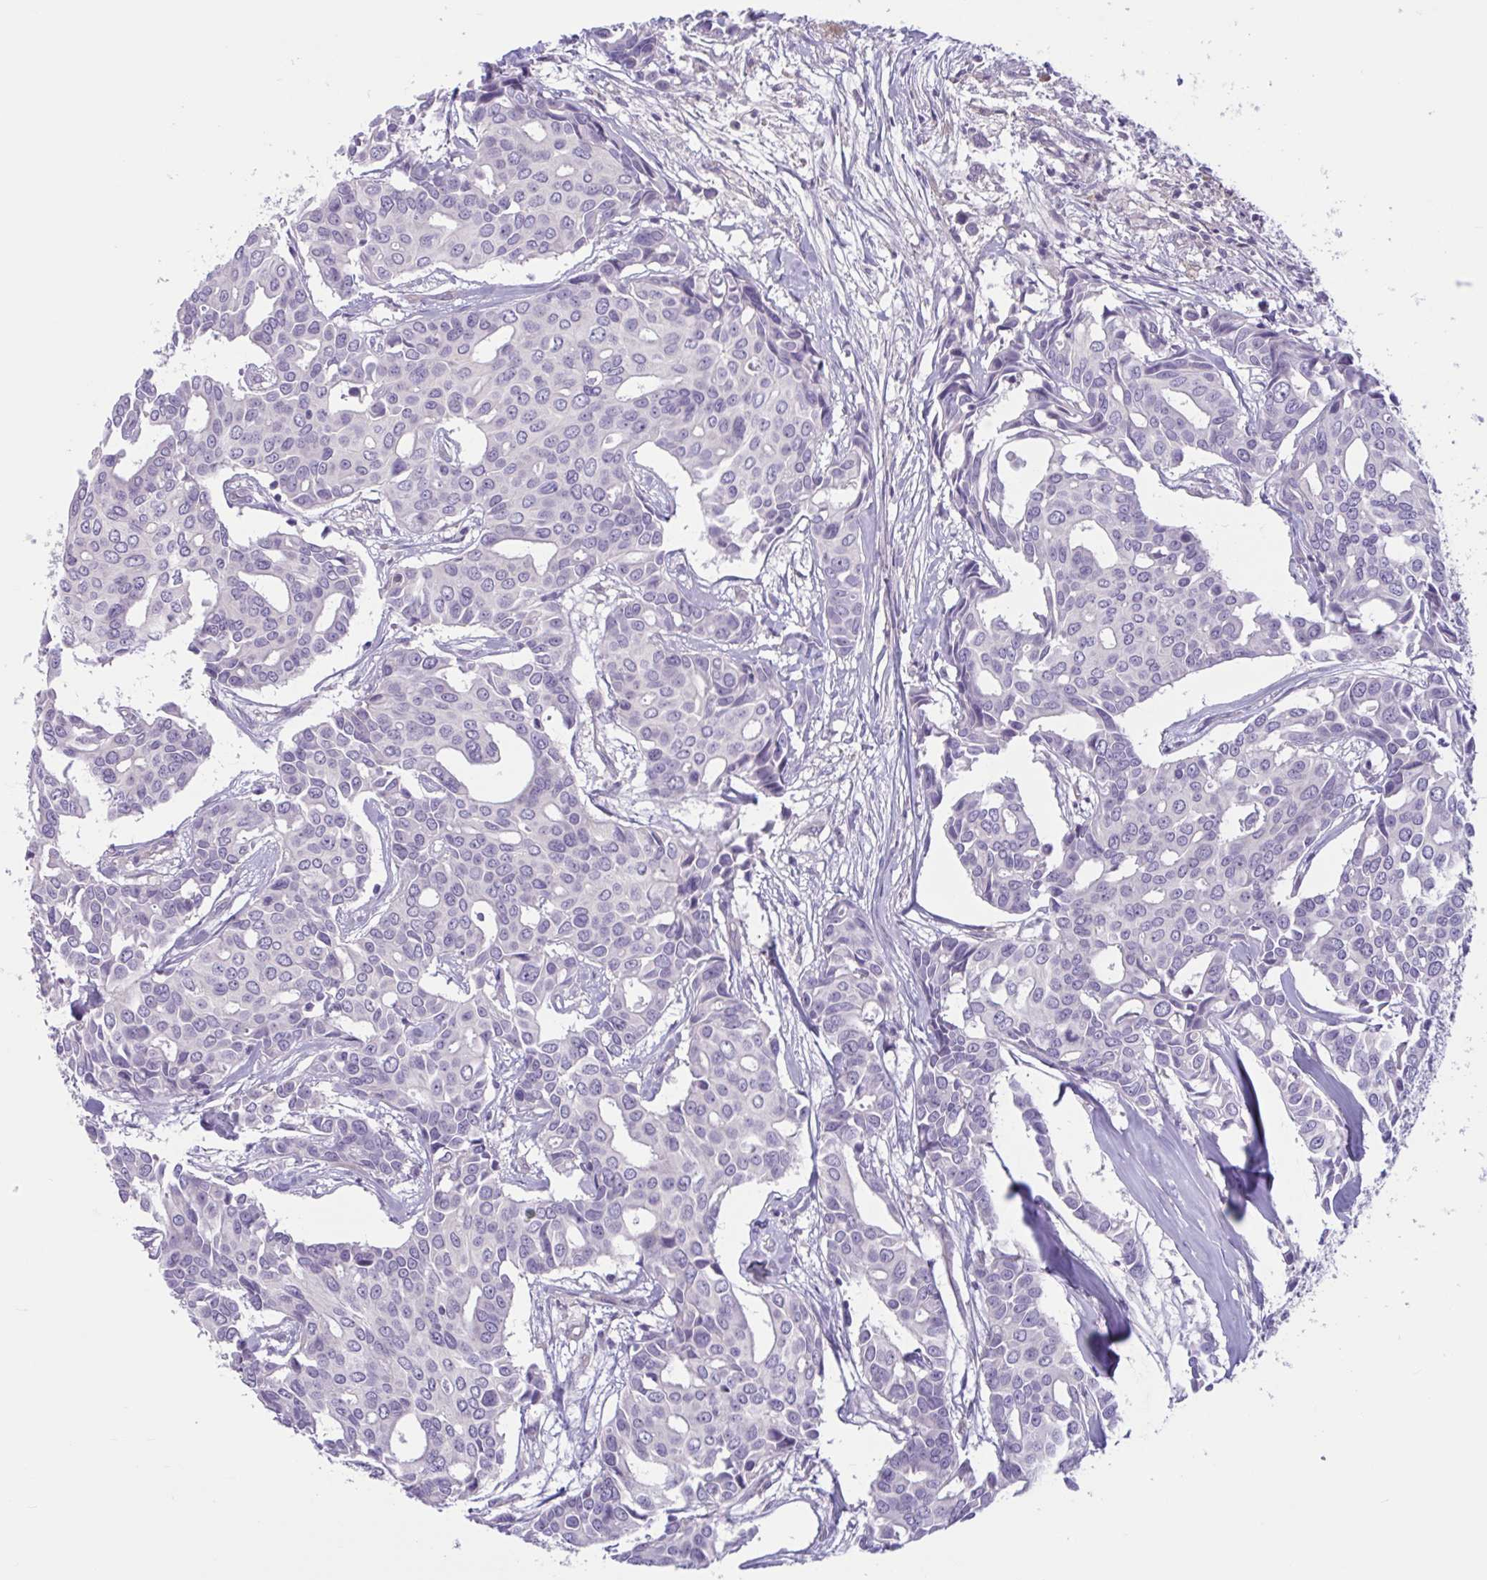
{"staining": {"intensity": "negative", "quantity": "none", "location": "none"}, "tissue": "breast cancer", "cell_type": "Tumor cells", "image_type": "cancer", "snomed": [{"axis": "morphology", "description": "Duct carcinoma"}, {"axis": "topography", "description": "Breast"}], "caption": "The image demonstrates no staining of tumor cells in breast intraductal carcinoma.", "gene": "TTC7B", "patient": {"sex": "female", "age": 54}}